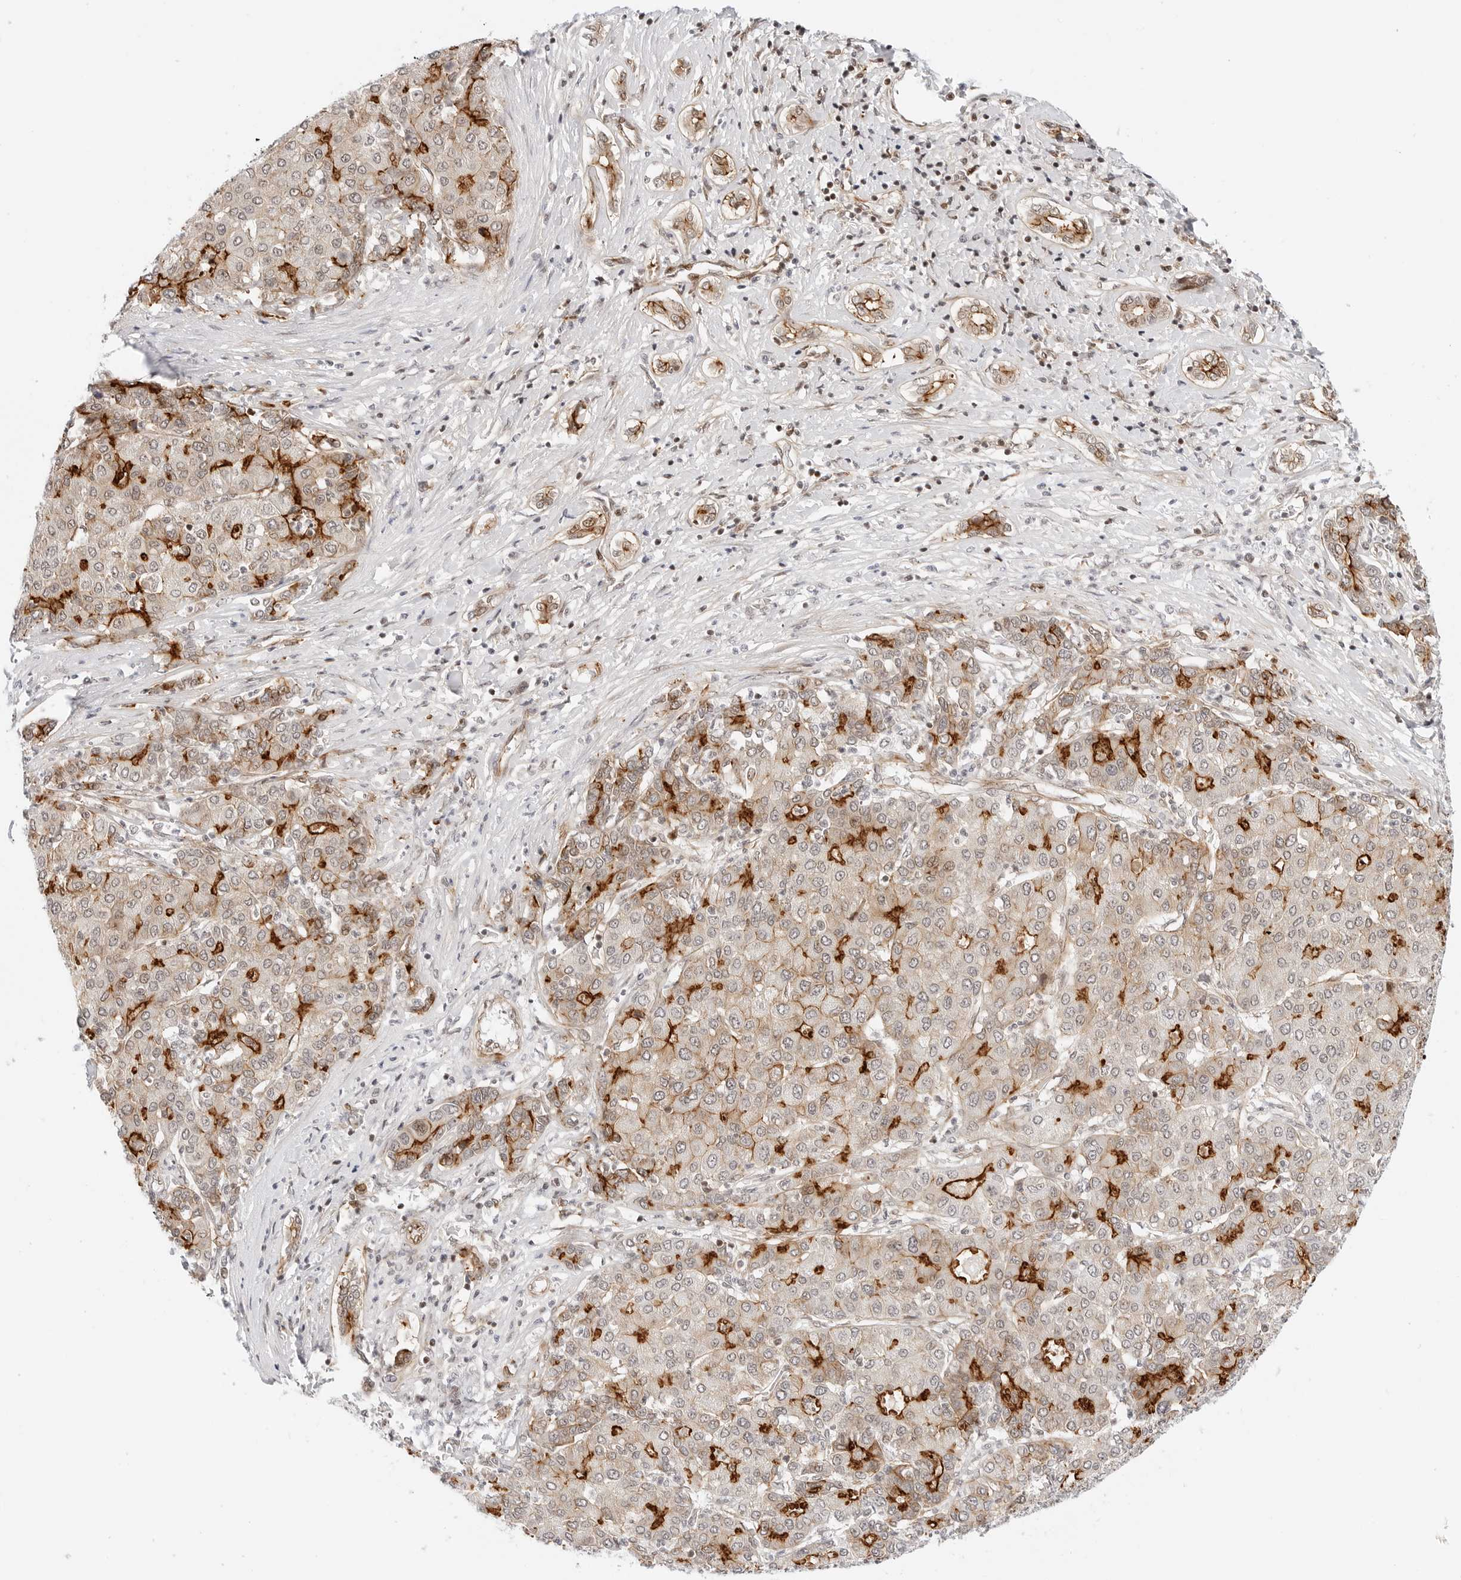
{"staining": {"intensity": "strong", "quantity": "25%-75%", "location": "cytoplasmic/membranous"}, "tissue": "liver cancer", "cell_type": "Tumor cells", "image_type": "cancer", "snomed": [{"axis": "morphology", "description": "Carcinoma, Hepatocellular, NOS"}, {"axis": "topography", "description": "Liver"}], "caption": "Brown immunohistochemical staining in human liver cancer demonstrates strong cytoplasmic/membranous staining in about 25%-75% of tumor cells.", "gene": "ZNF613", "patient": {"sex": "male", "age": 65}}